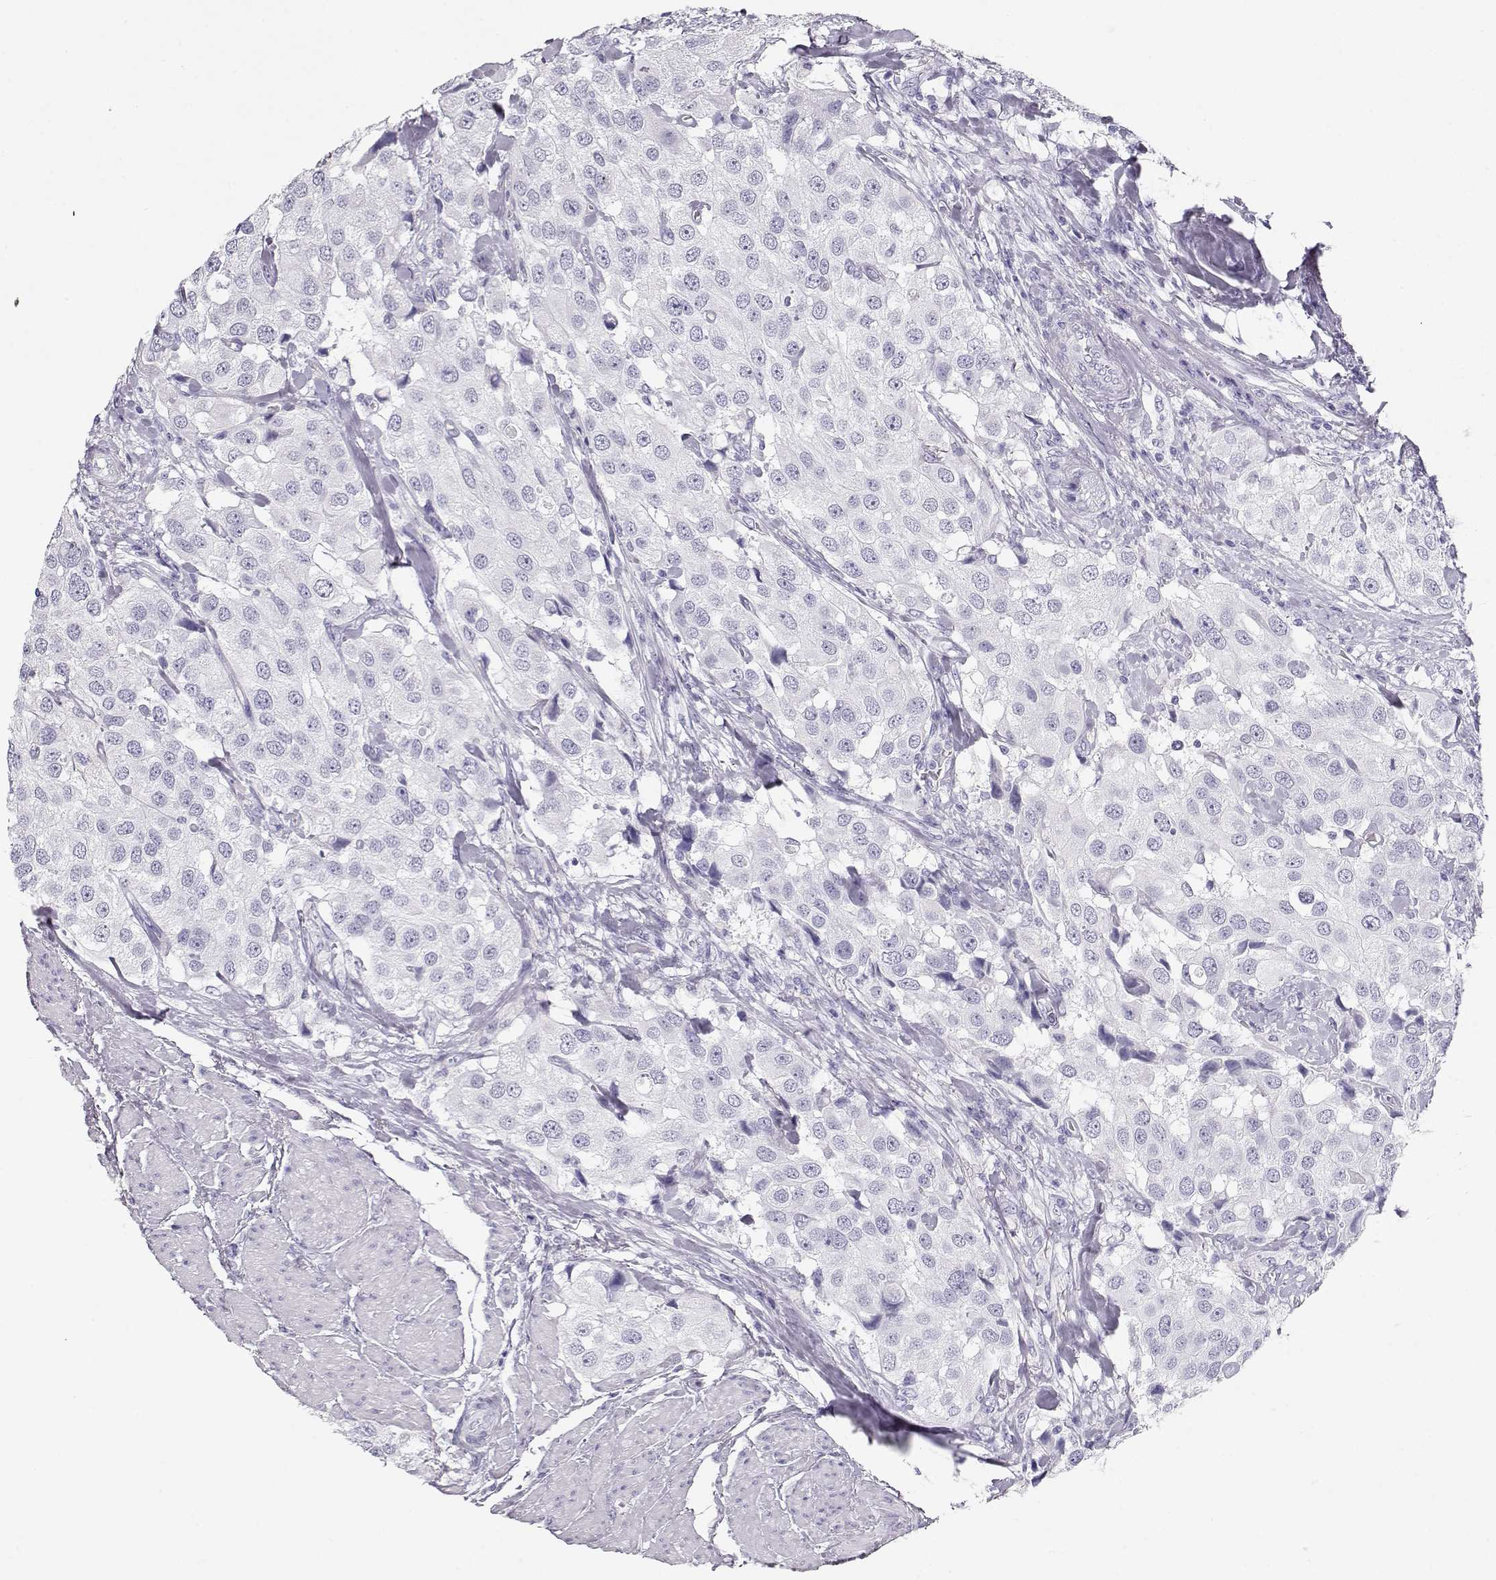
{"staining": {"intensity": "negative", "quantity": "none", "location": "none"}, "tissue": "urothelial cancer", "cell_type": "Tumor cells", "image_type": "cancer", "snomed": [{"axis": "morphology", "description": "Urothelial carcinoma, High grade"}, {"axis": "topography", "description": "Urinary bladder"}], "caption": "A high-resolution histopathology image shows immunohistochemistry staining of urothelial cancer, which shows no significant positivity in tumor cells.", "gene": "MAGEC1", "patient": {"sex": "female", "age": 64}}